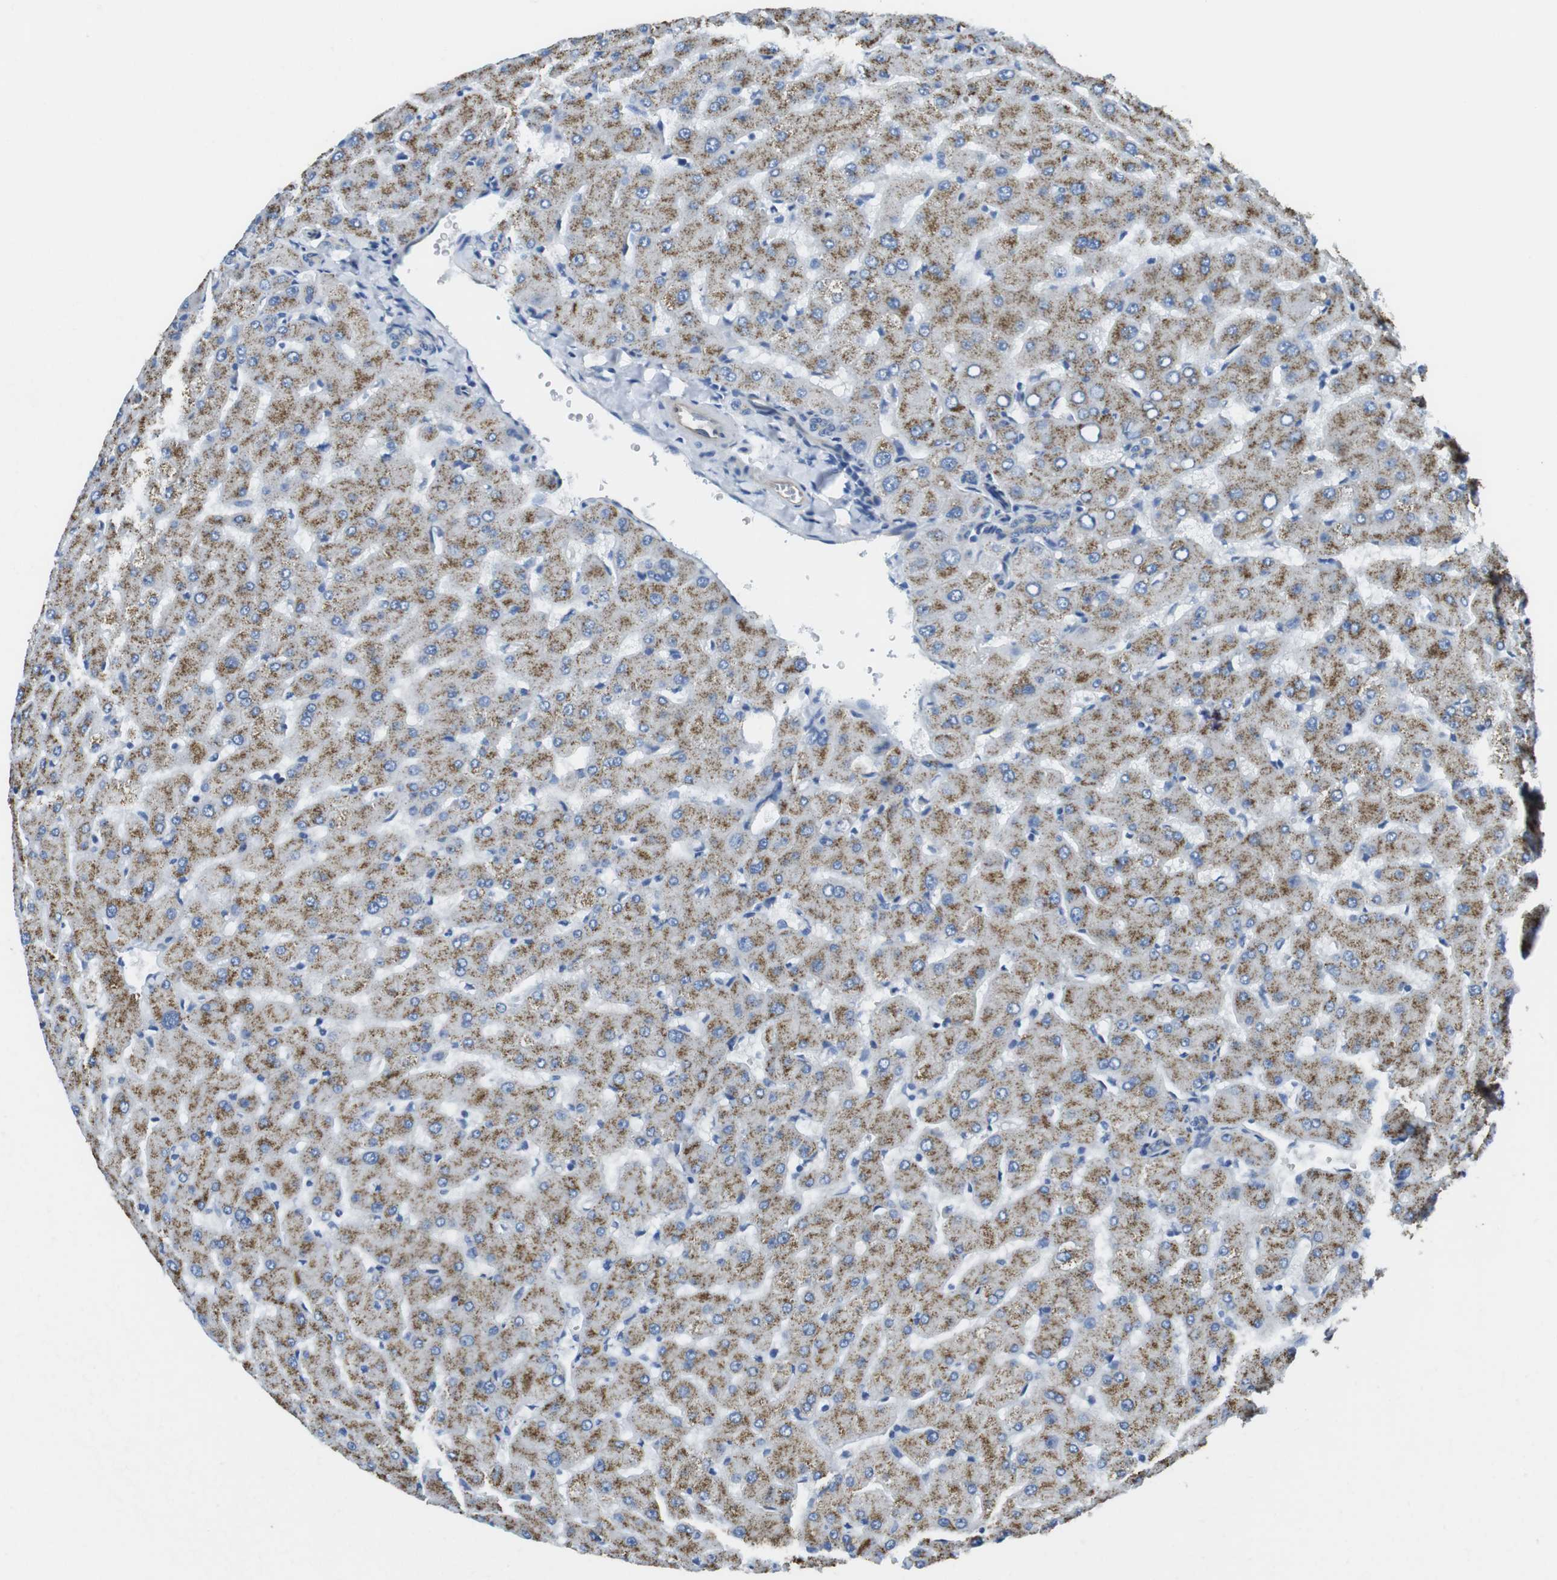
{"staining": {"intensity": "weak", "quantity": "25%-75%", "location": "cytoplasmic/membranous"}, "tissue": "liver", "cell_type": "Cholangiocytes", "image_type": "normal", "snomed": [{"axis": "morphology", "description": "Normal tissue, NOS"}, {"axis": "topography", "description": "Liver"}], "caption": "A micrograph showing weak cytoplasmic/membranous positivity in approximately 25%-75% of cholangiocytes in benign liver, as visualized by brown immunohistochemical staining.", "gene": "CDH8", "patient": {"sex": "female", "age": 63}}